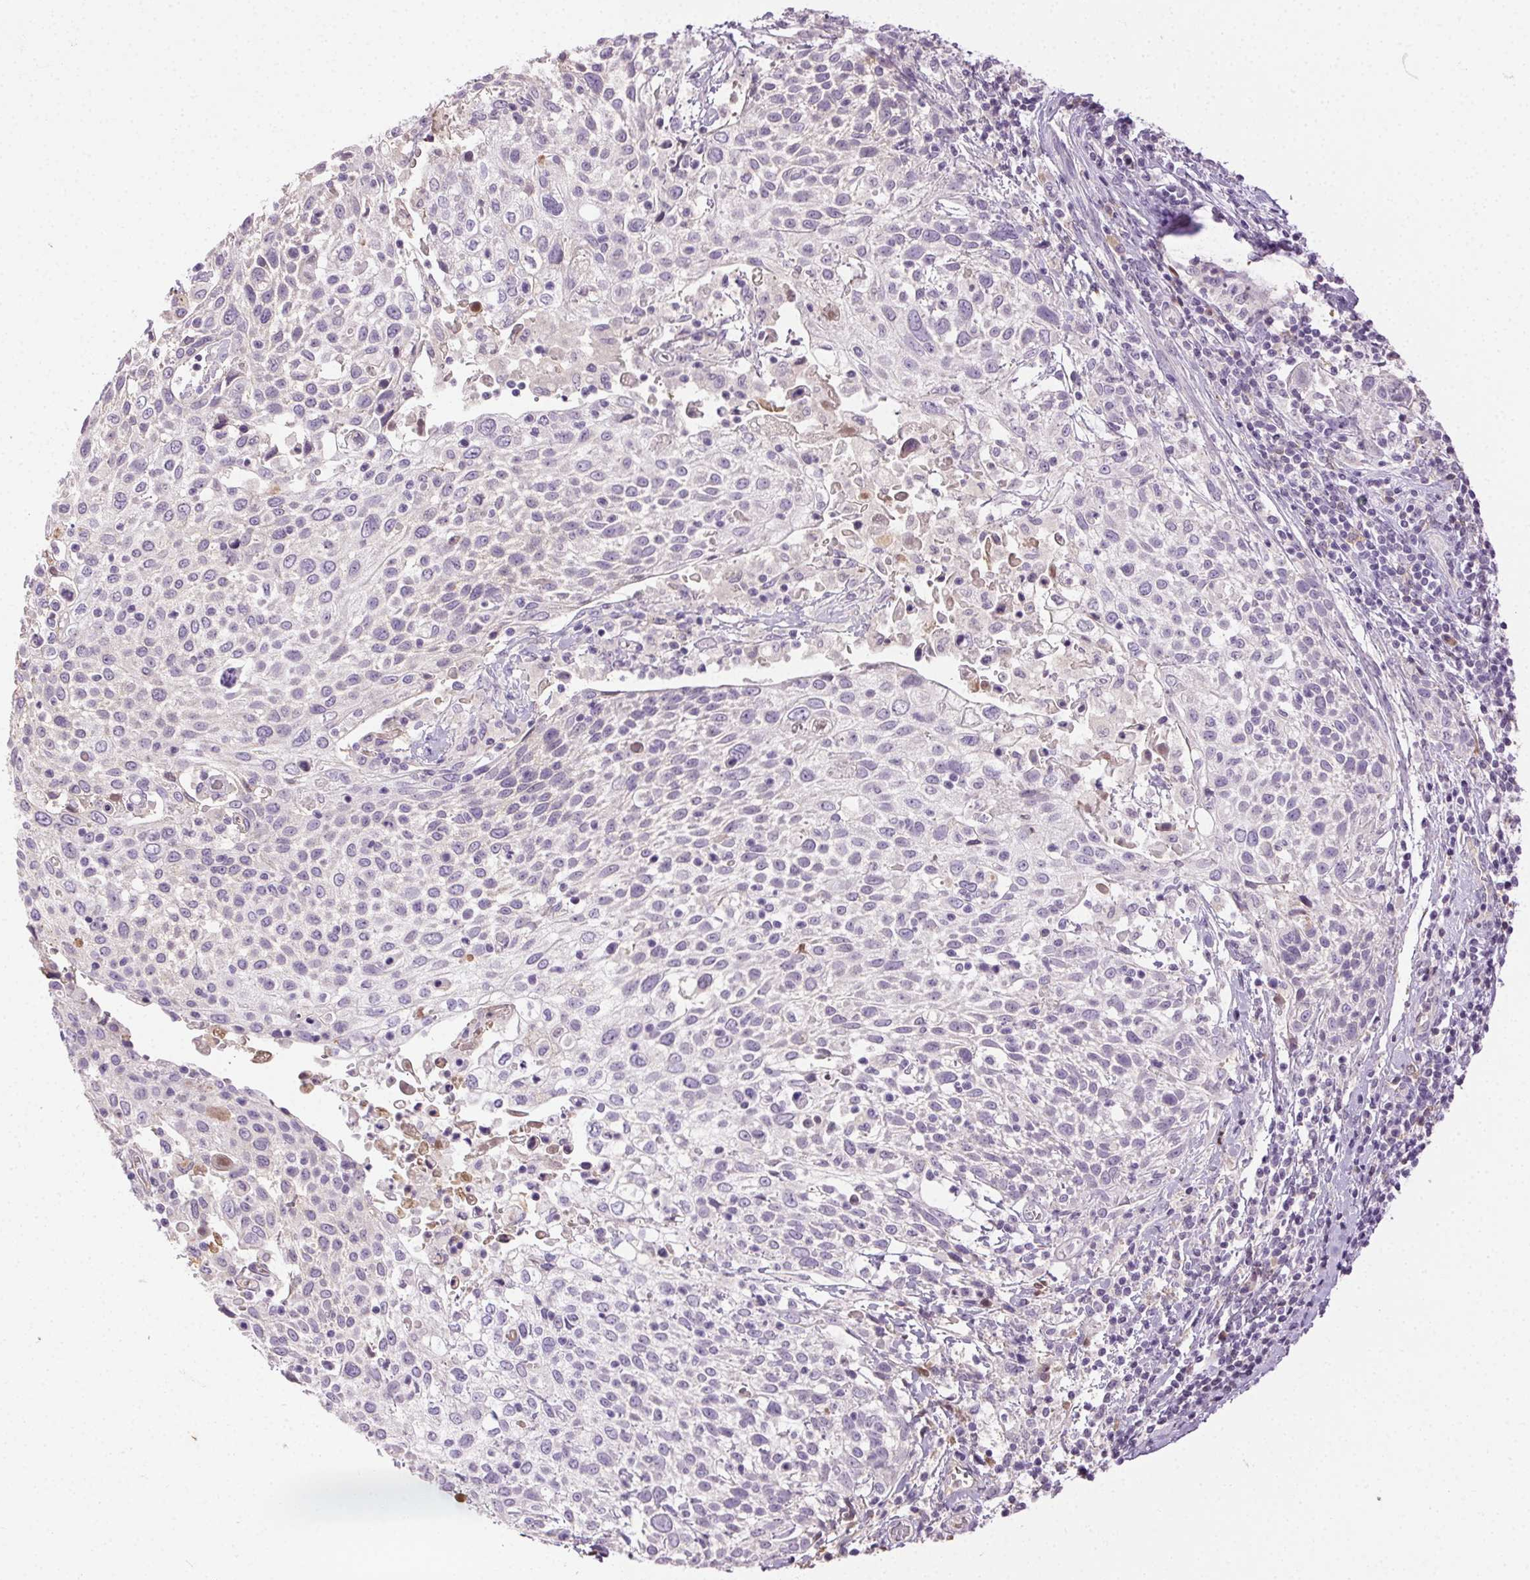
{"staining": {"intensity": "negative", "quantity": "none", "location": "none"}, "tissue": "cervical cancer", "cell_type": "Tumor cells", "image_type": "cancer", "snomed": [{"axis": "morphology", "description": "Squamous cell carcinoma, NOS"}, {"axis": "topography", "description": "Cervix"}], "caption": "High power microscopy image of an immunohistochemistry (IHC) photomicrograph of squamous cell carcinoma (cervical), revealing no significant staining in tumor cells.", "gene": "BPIFB2", "patient": {"sex": "female", "age": 61}}